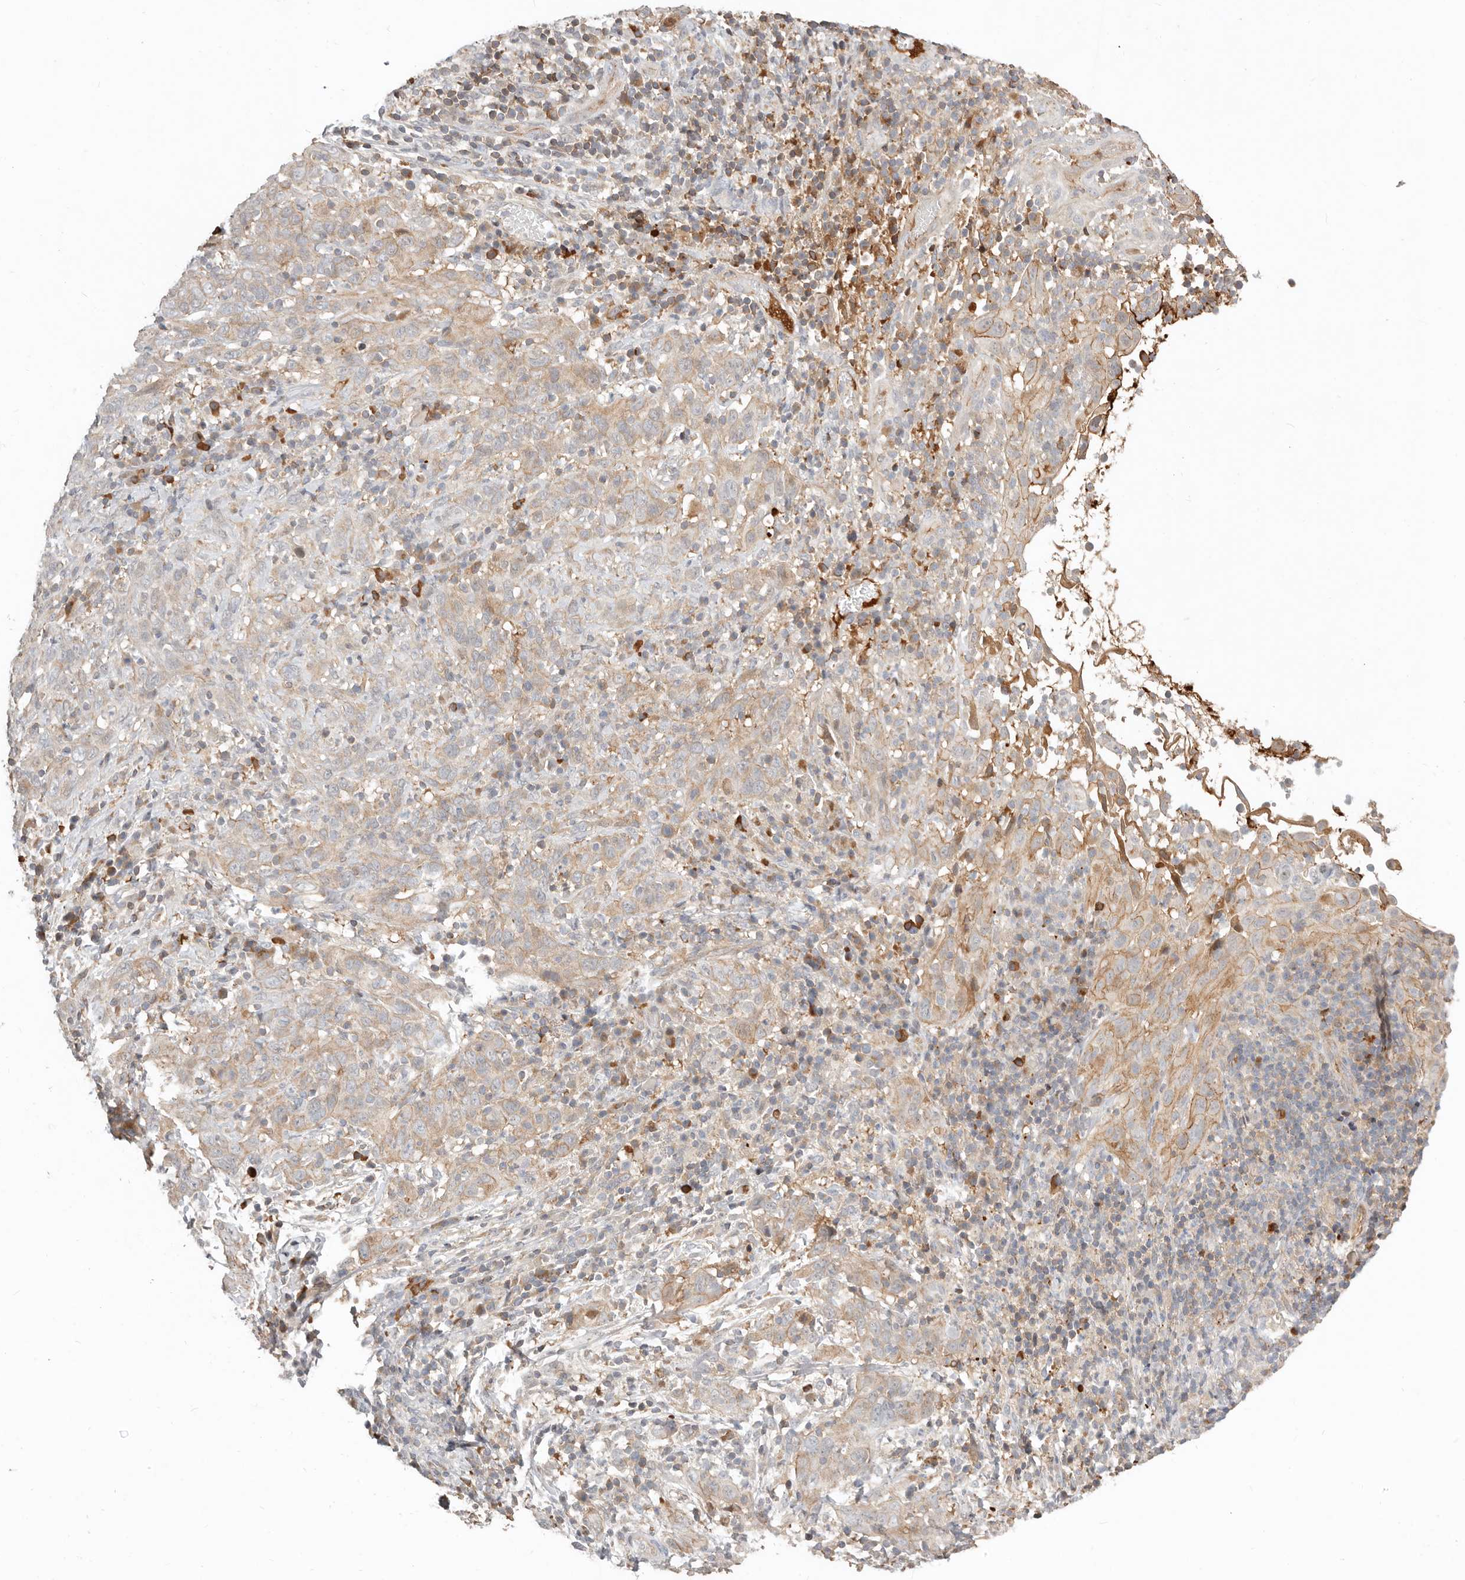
{"staining": {"intensity": "moderate", "quantity": "25%-75%", "location": "cytoplasmic/membranous"}, "tissue": "cervical cancer", "cell_type": "Tumor cells", "image_type": "cancer", "snomed": [{"axis": "morphology", "description": "Squamous cell carcinoma, NOS"}, {"axis": "topography", "description": "Cervix"}], "caption": "Brown immunohistochemical staining in human squamous cell carcinoma (cervical) shows moderate cytoplasmic/membranous staining in approximately 25%-75% of tumor cells.", "gene": "MTFR2", "patient": {"sex": "female", "age": 46}}